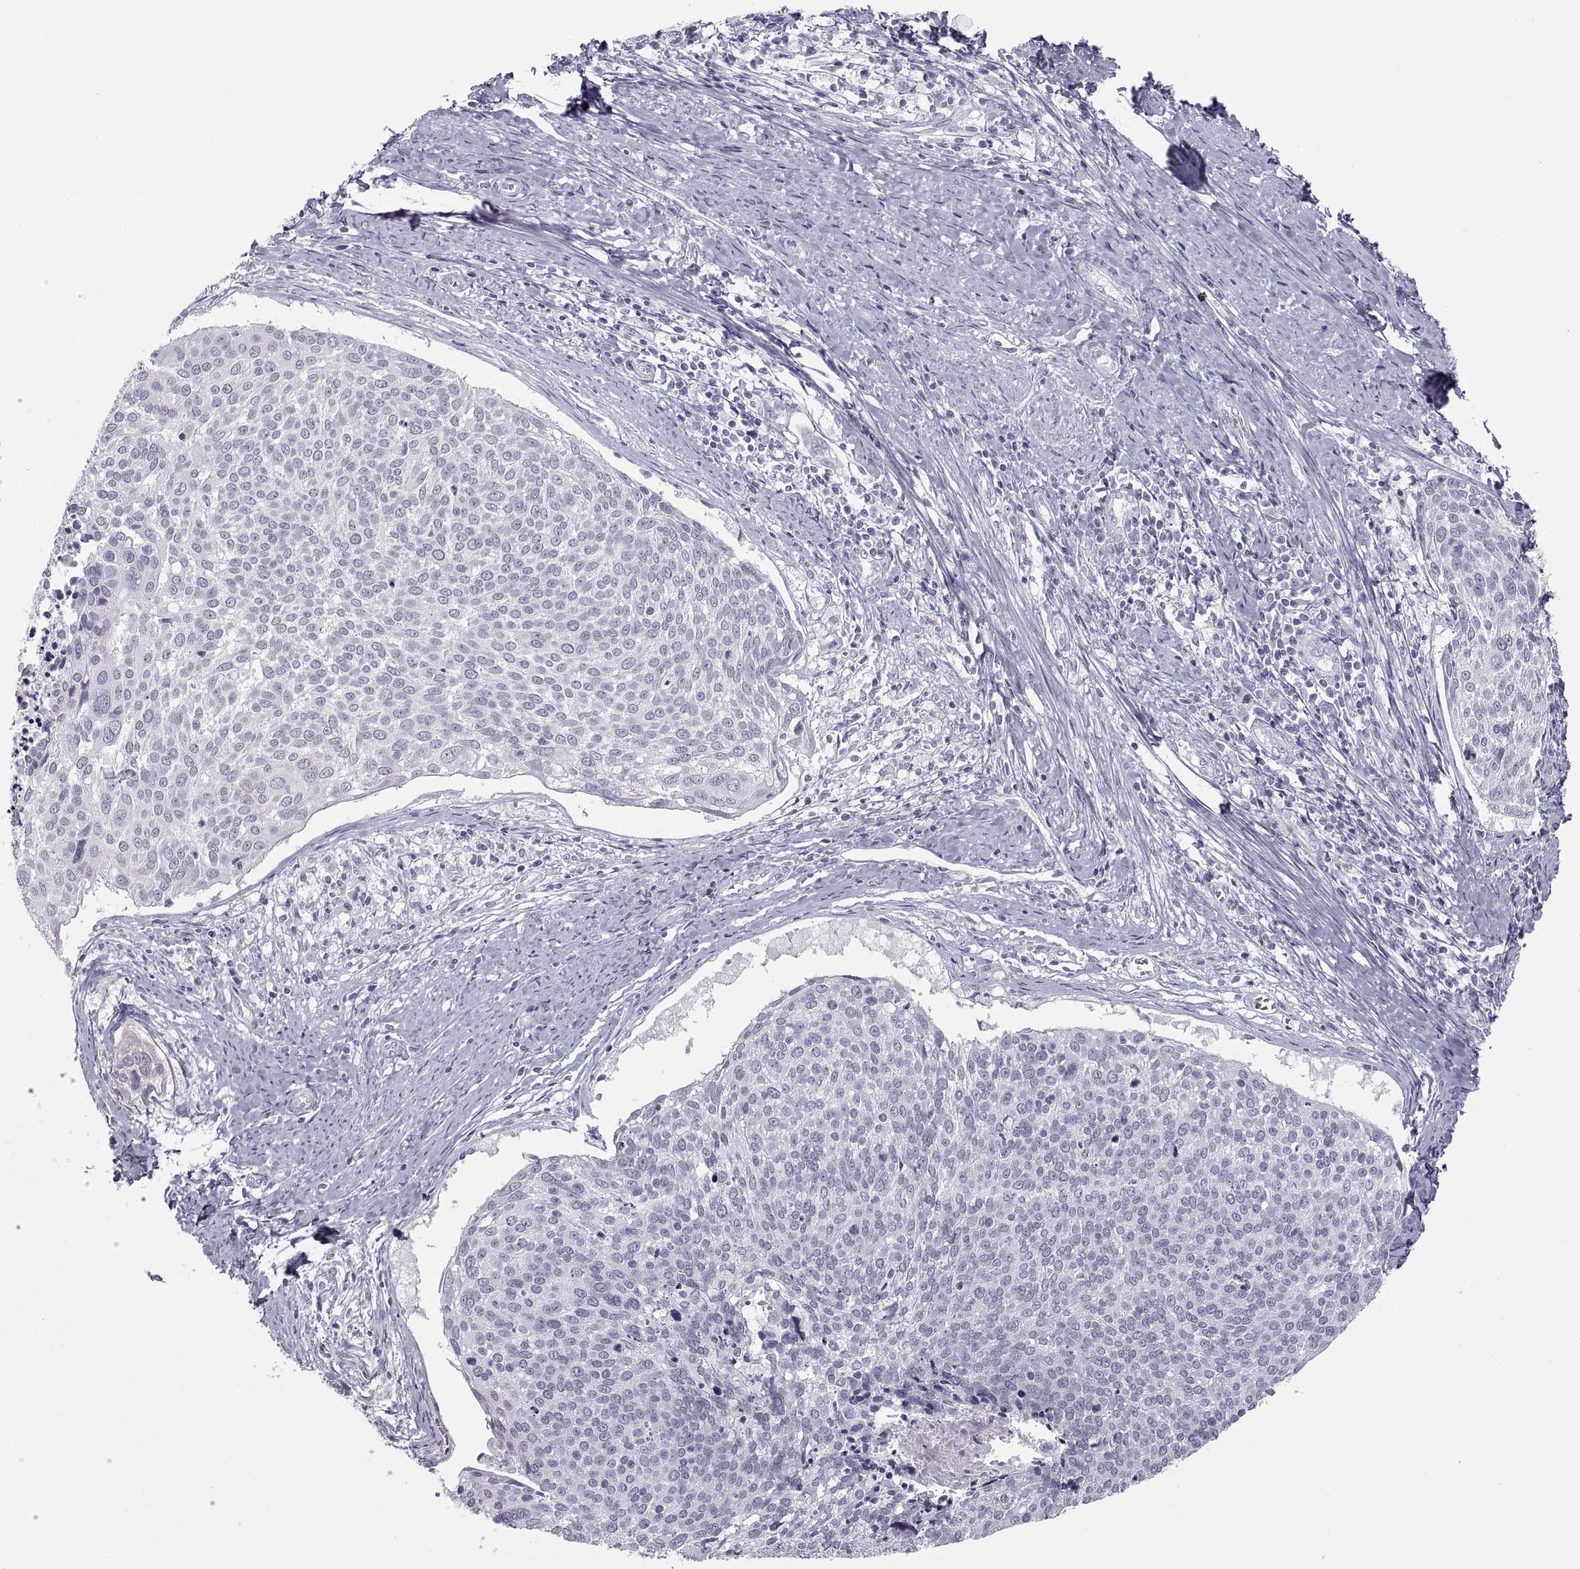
{"staining": {"intensity": "negative", "quantity": "none", "location": "none"}, "tissue": "cervical cancer", "cell_type": "Tumor cells", "image_type": "cancer", "snomed": [{"axis": "morphology", "description": "Squamous cell carcinoma, NOS"}, {"axis": "topography", "description": "Cervix"}], "caption": "Immunohistochemistry (IHC) micrograph of human squamous cell carcinoma (cervical) stained for a protein (brown), which shows no staining in tumor cells.", "gene": "C3orf22", "patient": {"sex": "female", "age": 39}}